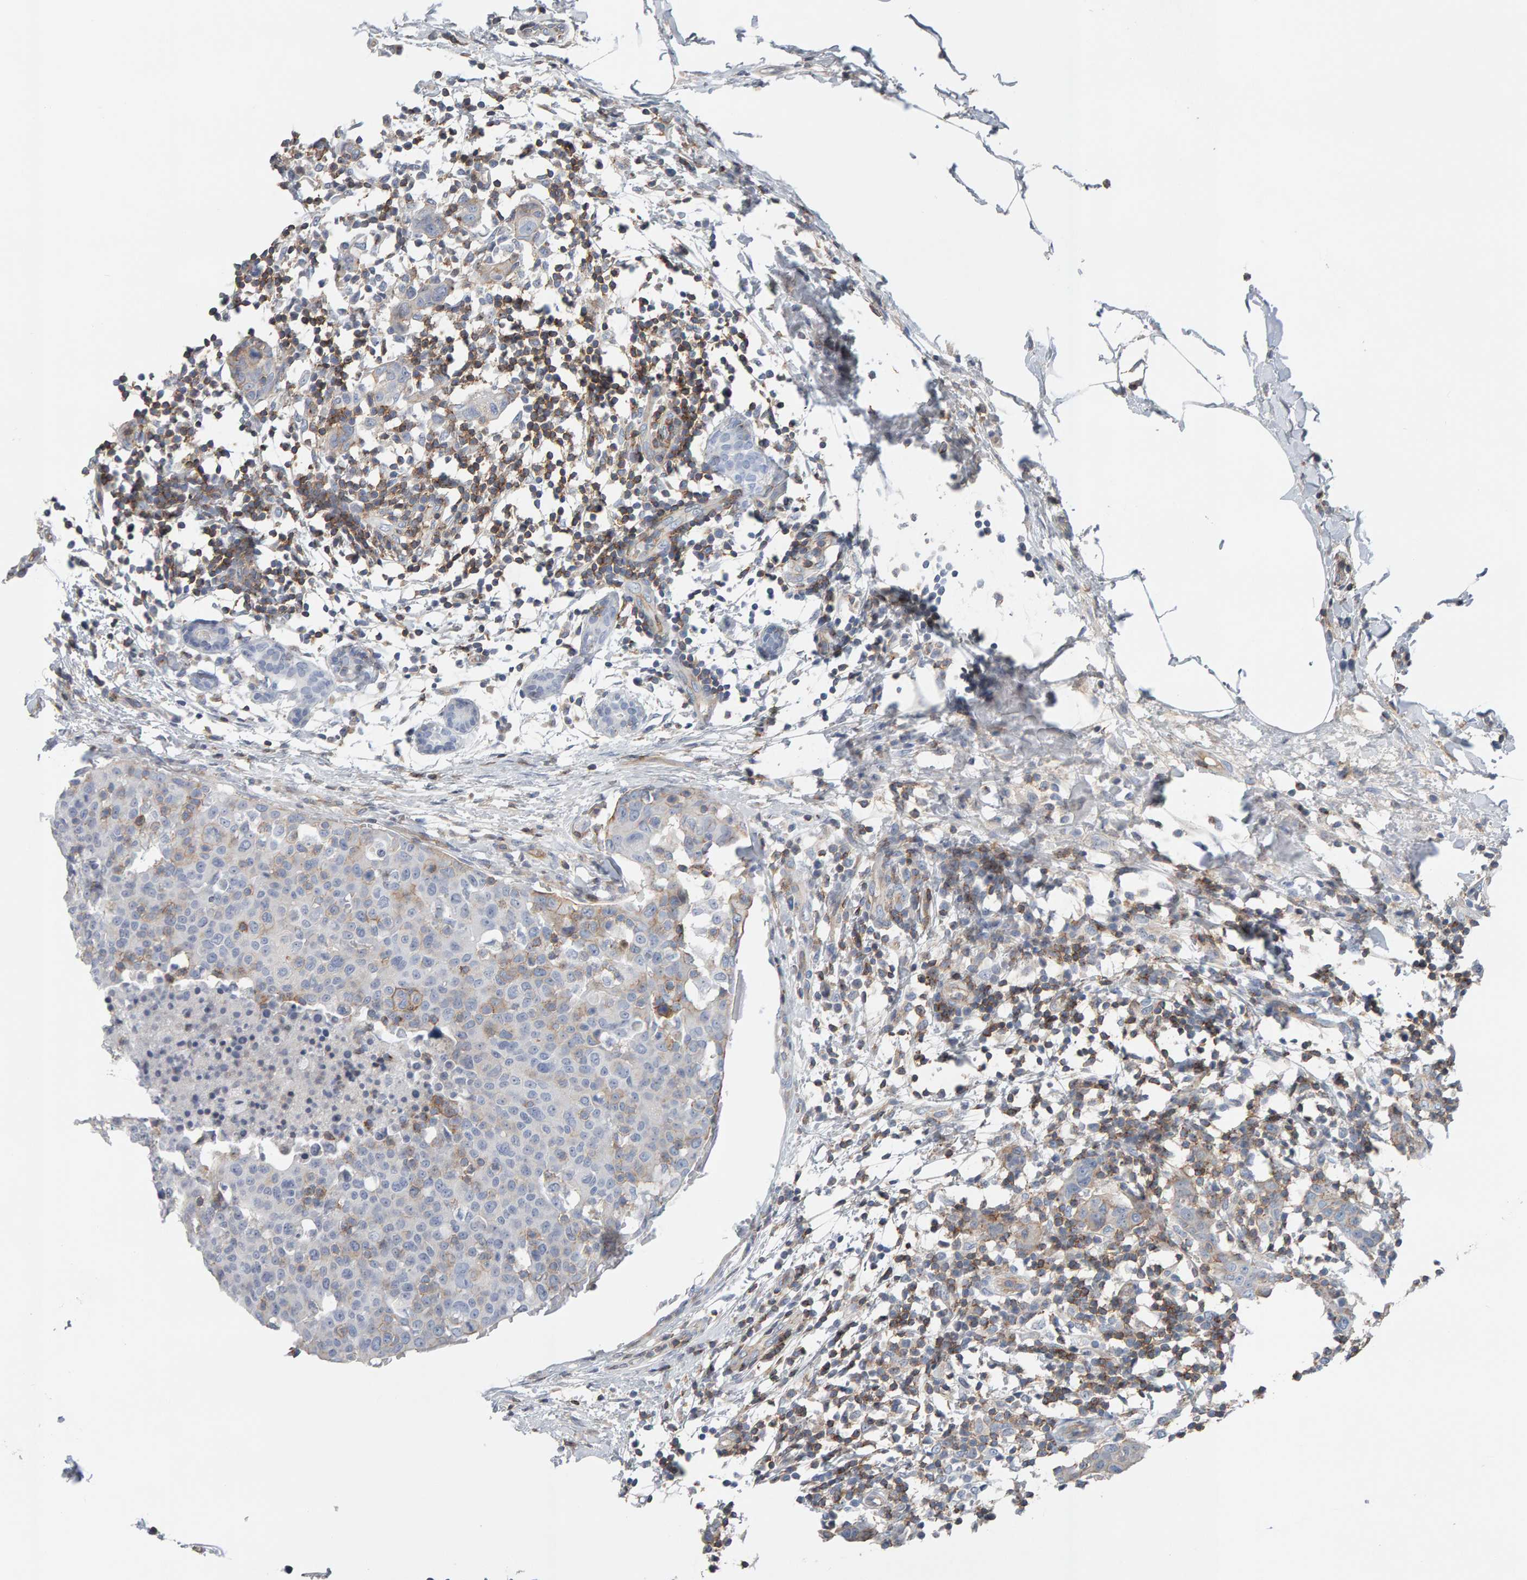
{"staining": {"intensity": "moderate", "quantity": "<25%", "location": "cytoplasmic/membranous"}, "tissue": "breast cancer", "cell_type": "Tumor cells", "image_type": "cancer", "snomed": [{"axis": "morphology", "description": "Normal tissue, NOS"}, {"axis": "morphology", "description": "Duct carcinoma"}, {"axis": "topography", "description": "Breast"}], "caption": "Invasive ductal carcinoma (breast) tissue displays moderate cytoplasmic/membranous expression in approximately <25% of tumor cells (IHC, brightfield microscopy, high magnification).", "gene": "FYN", "patient": {"sex": "female", "age": 37}}